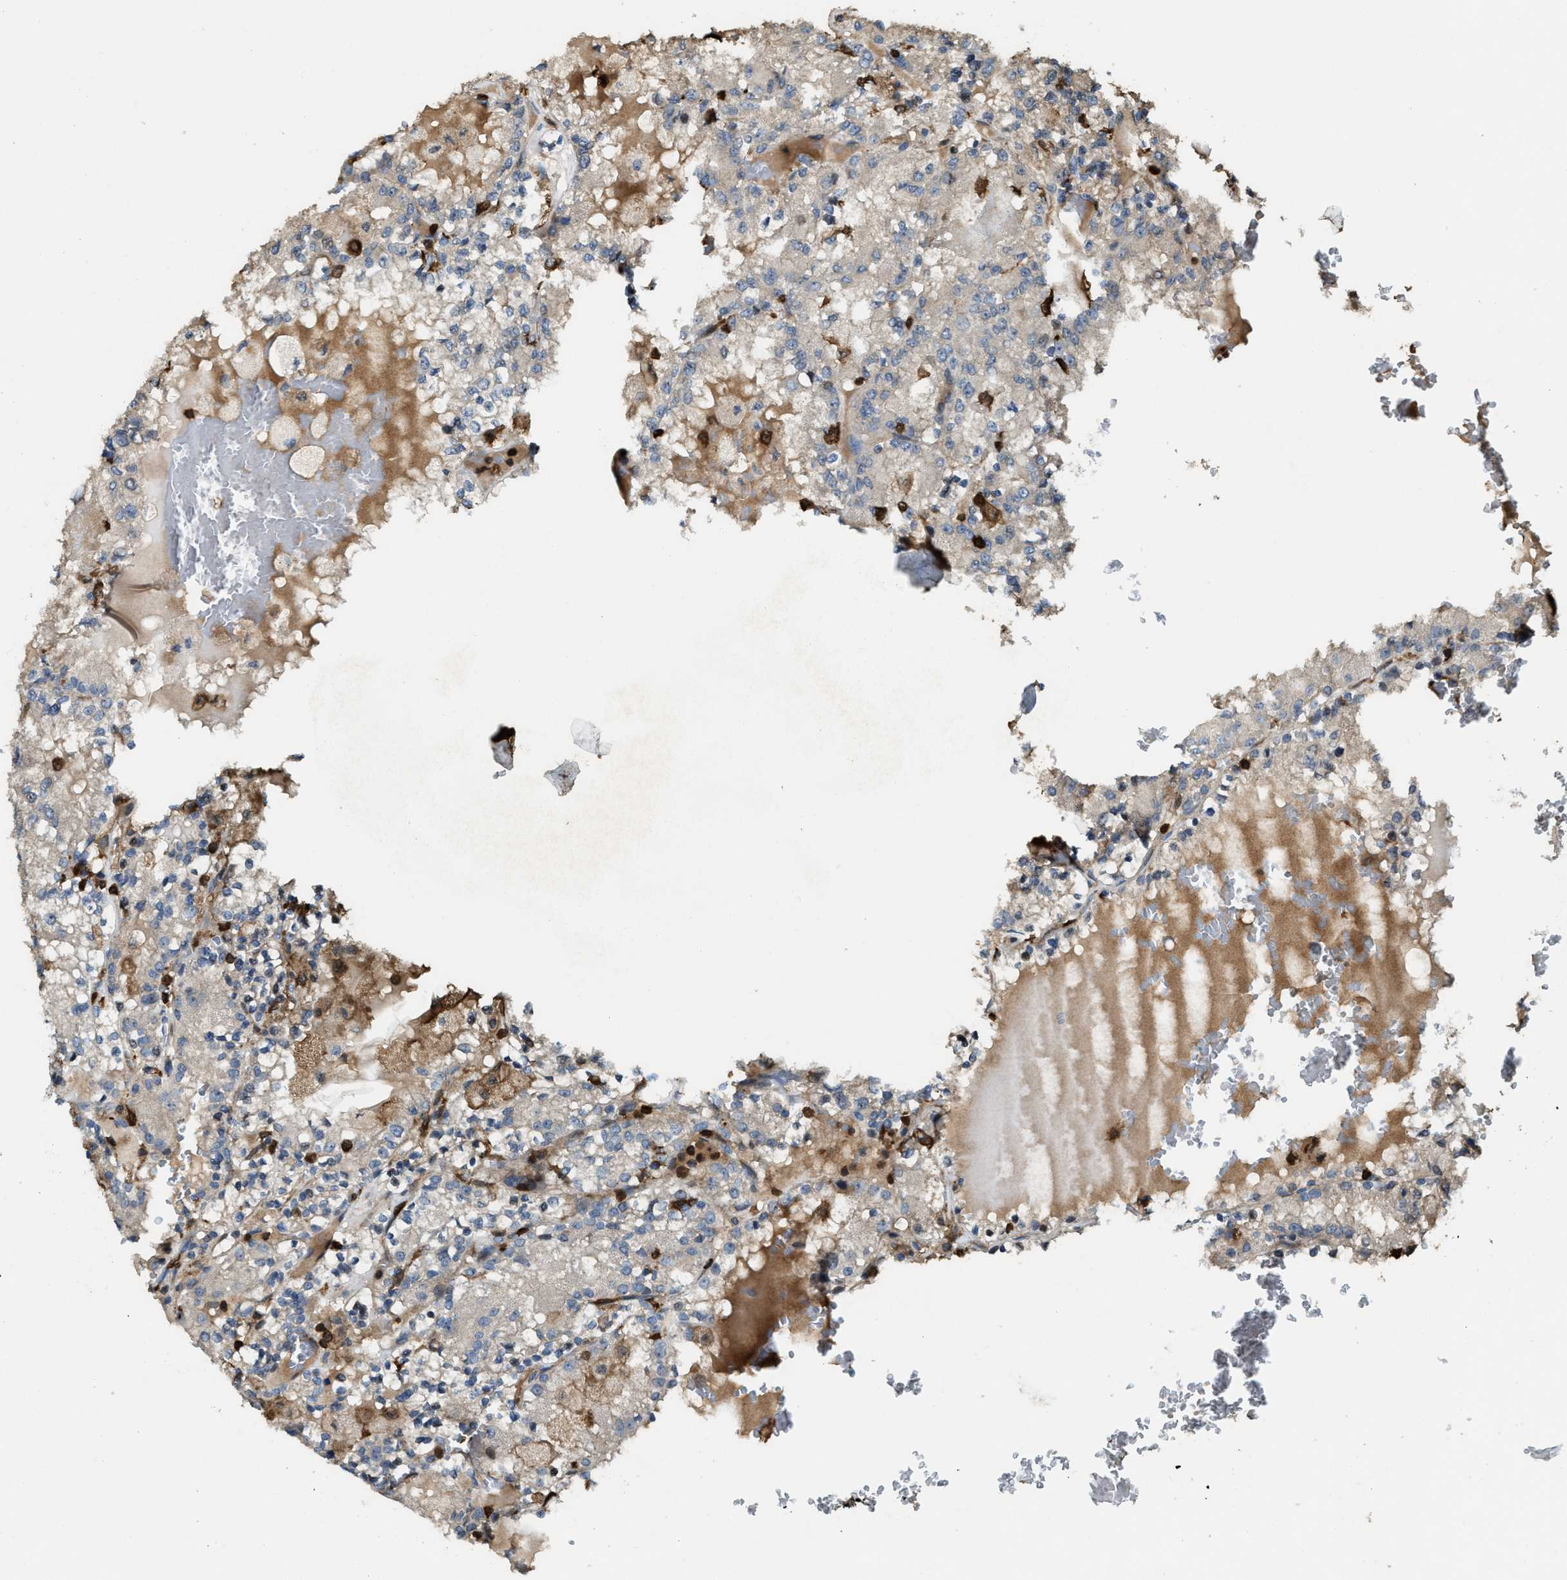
{"staining": {"intensity": "negative", "quantity": "none", "location": "none"}, "tissue": "renal cancer", "cell_type": "Tumor cells", "image_type": "cancer", "snomed": [{"axis": "morphology", "description": "Adenocarcinoma, NOS"}, {"axis": "topography", "description": "Kidney"}], "caption": "IHC photomicrograph of neoplastic tissue: renal adenocarcinoma stained with DAB reveals no significant protein expression in tumor cells.", "gene": "SERPINB5", "patient": {"sex": "female", "age": 56}}